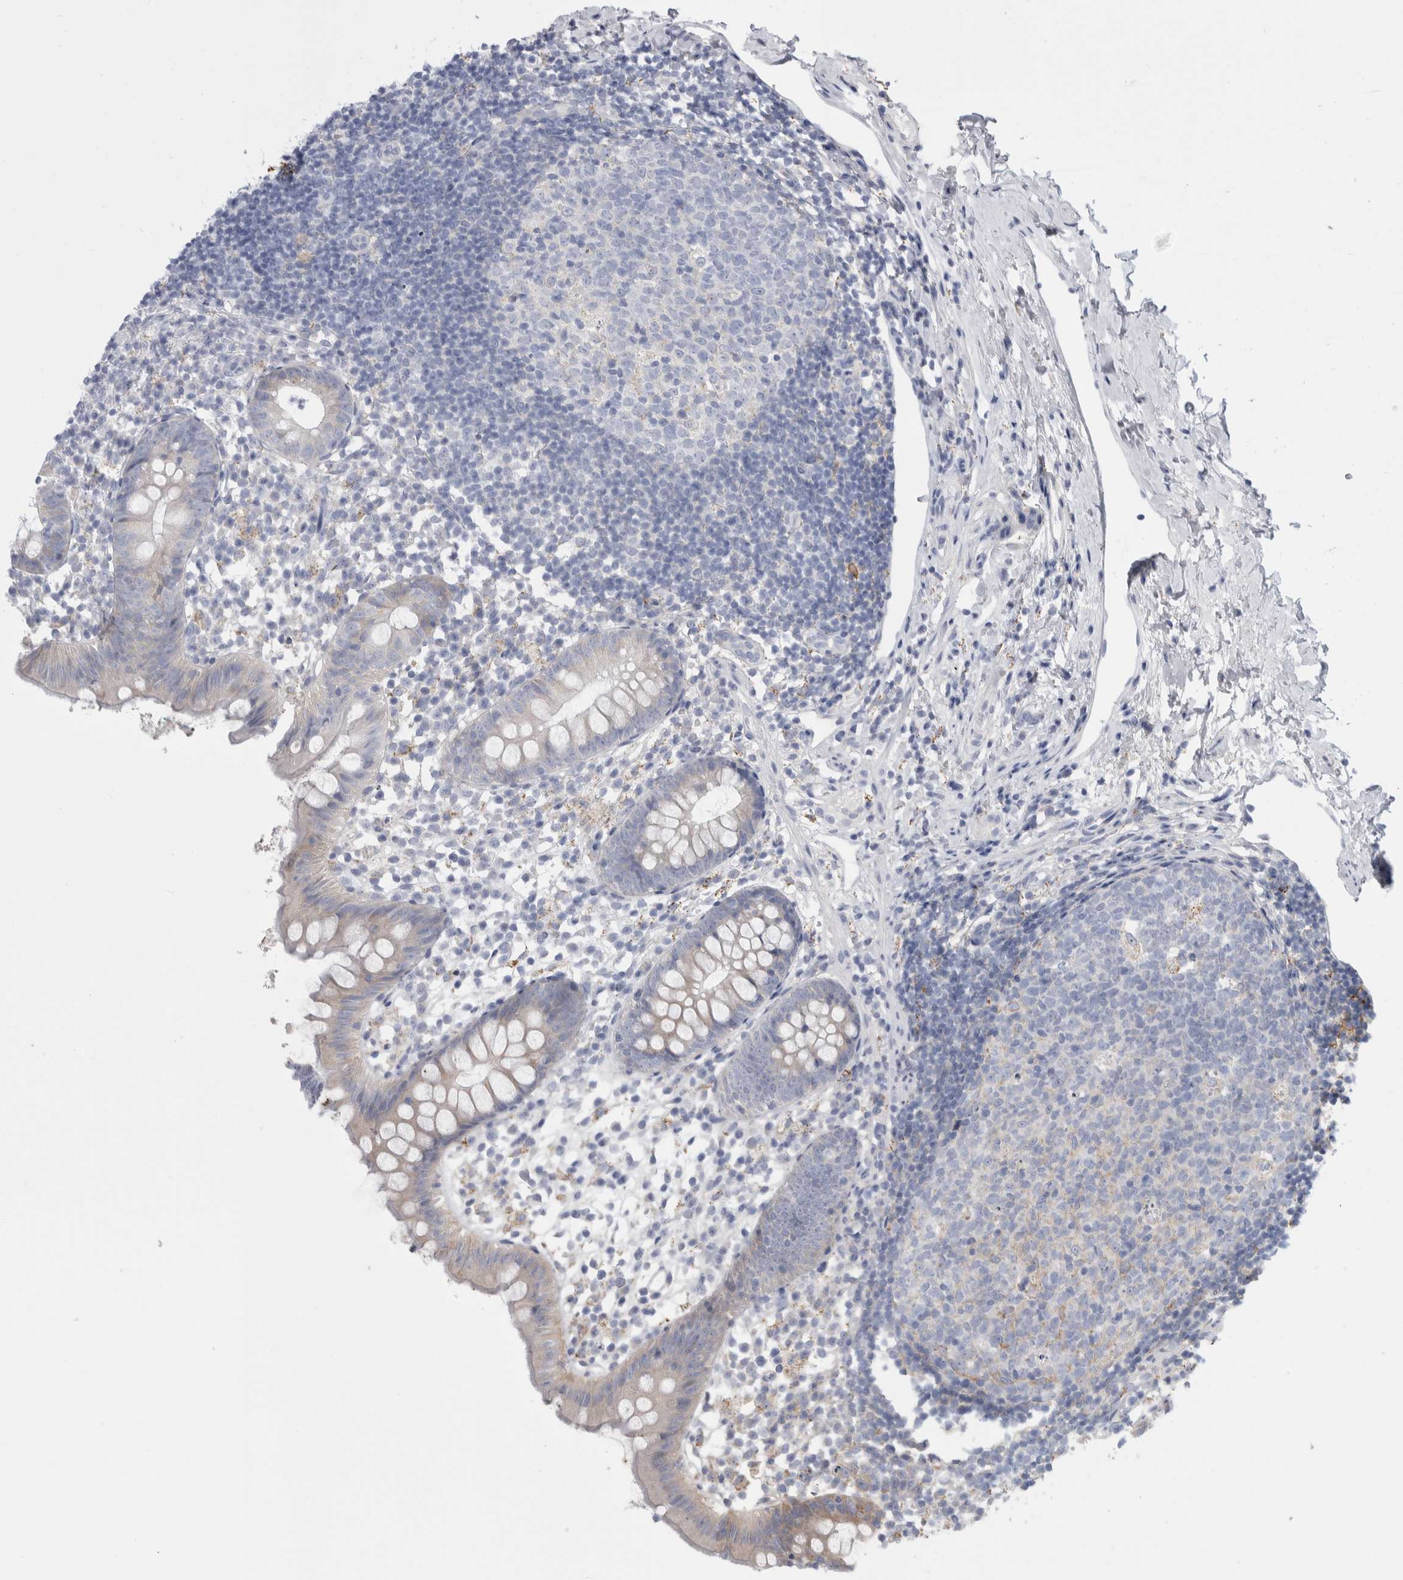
{"staining": {"intensity": "weak", "quantity": "25%-75%", "location": "cytoplasmic/membranous"}, "tissue": "appendix", "cell_type": "Glandular cells", "image_type": "normal", "snomed": [{"axis": "morphology", "description": "Normal tissue, NOS"}, {"axis": "topography", "description": "Appendix"}], "caption": "This micrograph shows unremarkable appendix stained with immunohistochemistry to label a protein in brown. The cytoplasmic/membranous of glandular cells show weak positivity for the protein. Nuclei are counter-stained blue.", "gene": "GATM", "patient": {"sex": "female", "age": 20}}